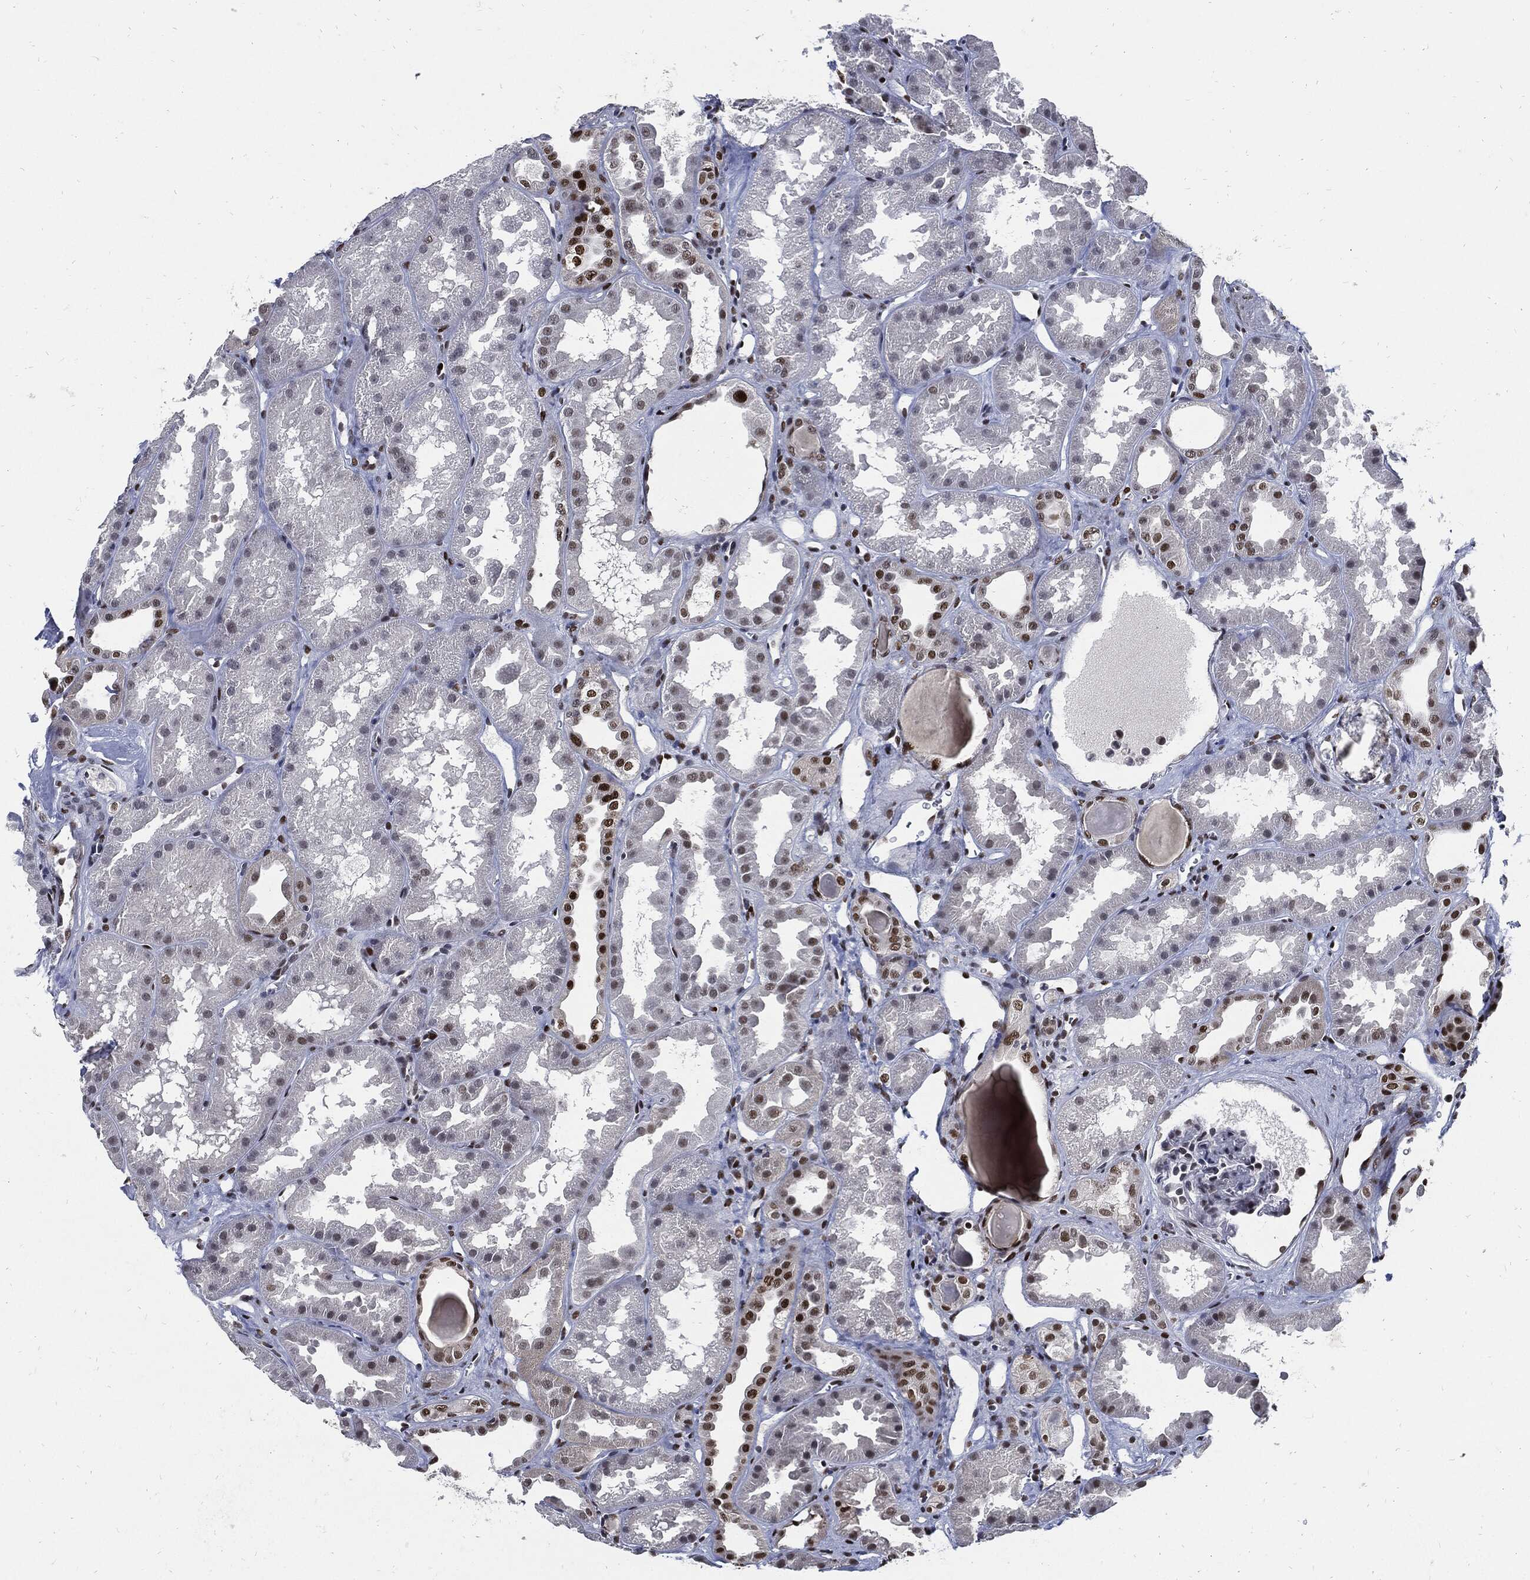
{"staining": {"intensity": "negative", "quantity": "none", "location": "none"}, "tissue": "kidney", "cell_type": "Cells in glomeruli", "image_type": "normal", "snomed": [{"axis": "morphology", "description": "Normal tissue, NOS"}, {"axis": "topography", "description": "Kidney"}], "caption": "DAB (3,3'-diaminobenzidine) immunohistochemical staining of normal kidney exhibits no significant positivity in cells in glomeruli.", "gene": "NBN", "patient": {"sex": "male", "age": 61}}